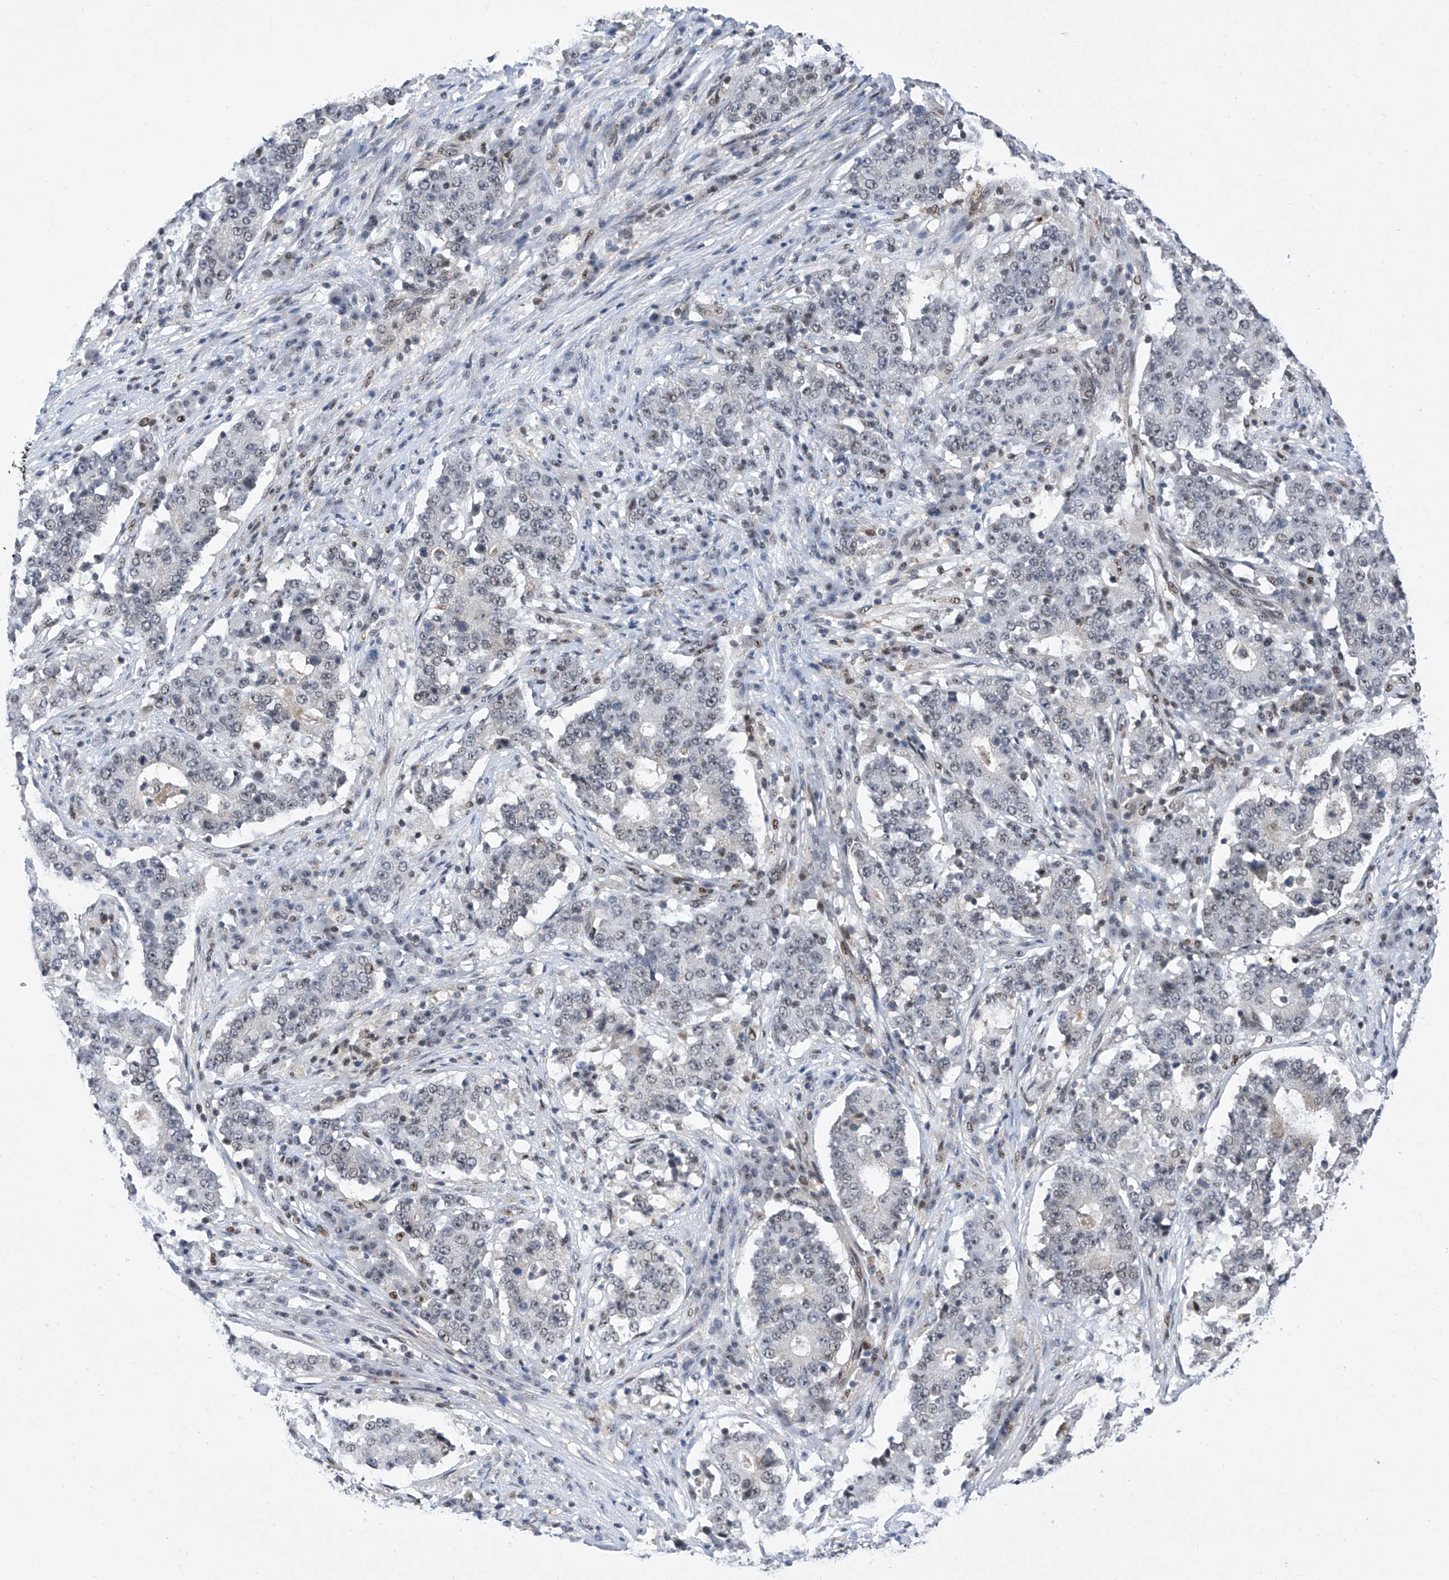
{"staining": {"intensity": "negative", "quantity": "none", "location": "none"}, "tissue": "stomach cancer", "cell_type": "Tumor cells", "image_type": "cancer", "snomed": [{"axis": "morphology", "description": "Adenocarcinoma, NOS"}, {"axis": "topography", "description": "Stomach"}], "caption": "IHC of human adenocarcinoma (stomach) reveals no staining in tumor cells.", "gene": "RAD54L", "patient": {"sex": "male", "age": 59}}